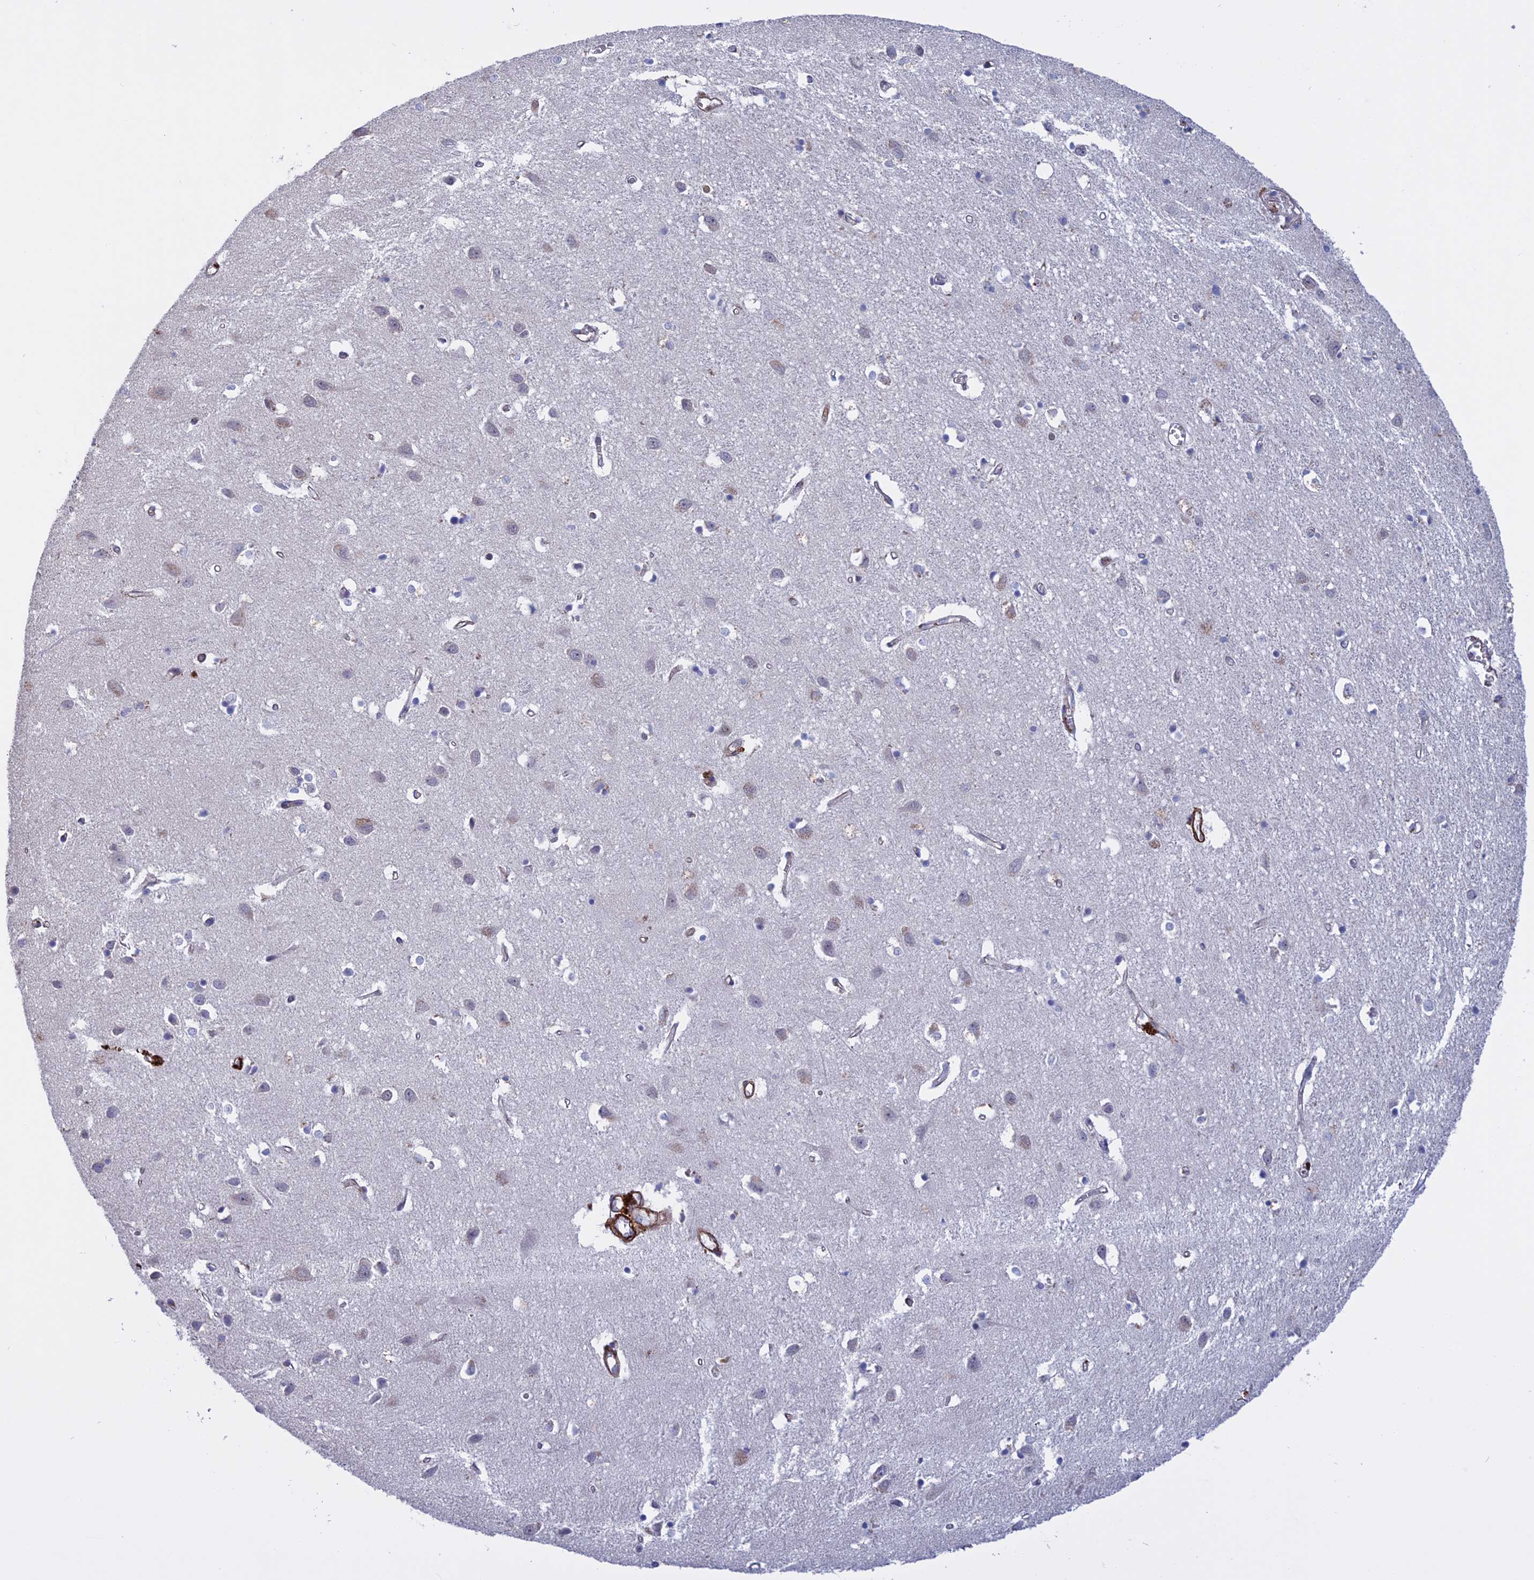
{"staining": {"intensity": "moderate", "quantity": "25%-75%", "location": "cytoplasmic/membranous"}, "tissue": "cerebral cortex", "cell_type": "Endothelial cells", "image_type": "normal", "snomed": [{"axis": "morphology", "description": "Normal tissue, NOS"}, {"axis": "topography", "description": "Cerebral cortex"}], "caption": "This micrograph shows unremarkable cerebral cortex stained with immunohistochemistry to label a protein in brown. The cytoplasmic/membranous of endothelial cells show moderate positivity for the protein. Nuclei are counter-stained blue.", "gene": "LYPD5", "patient": {"sex": "female", "age": 64}}